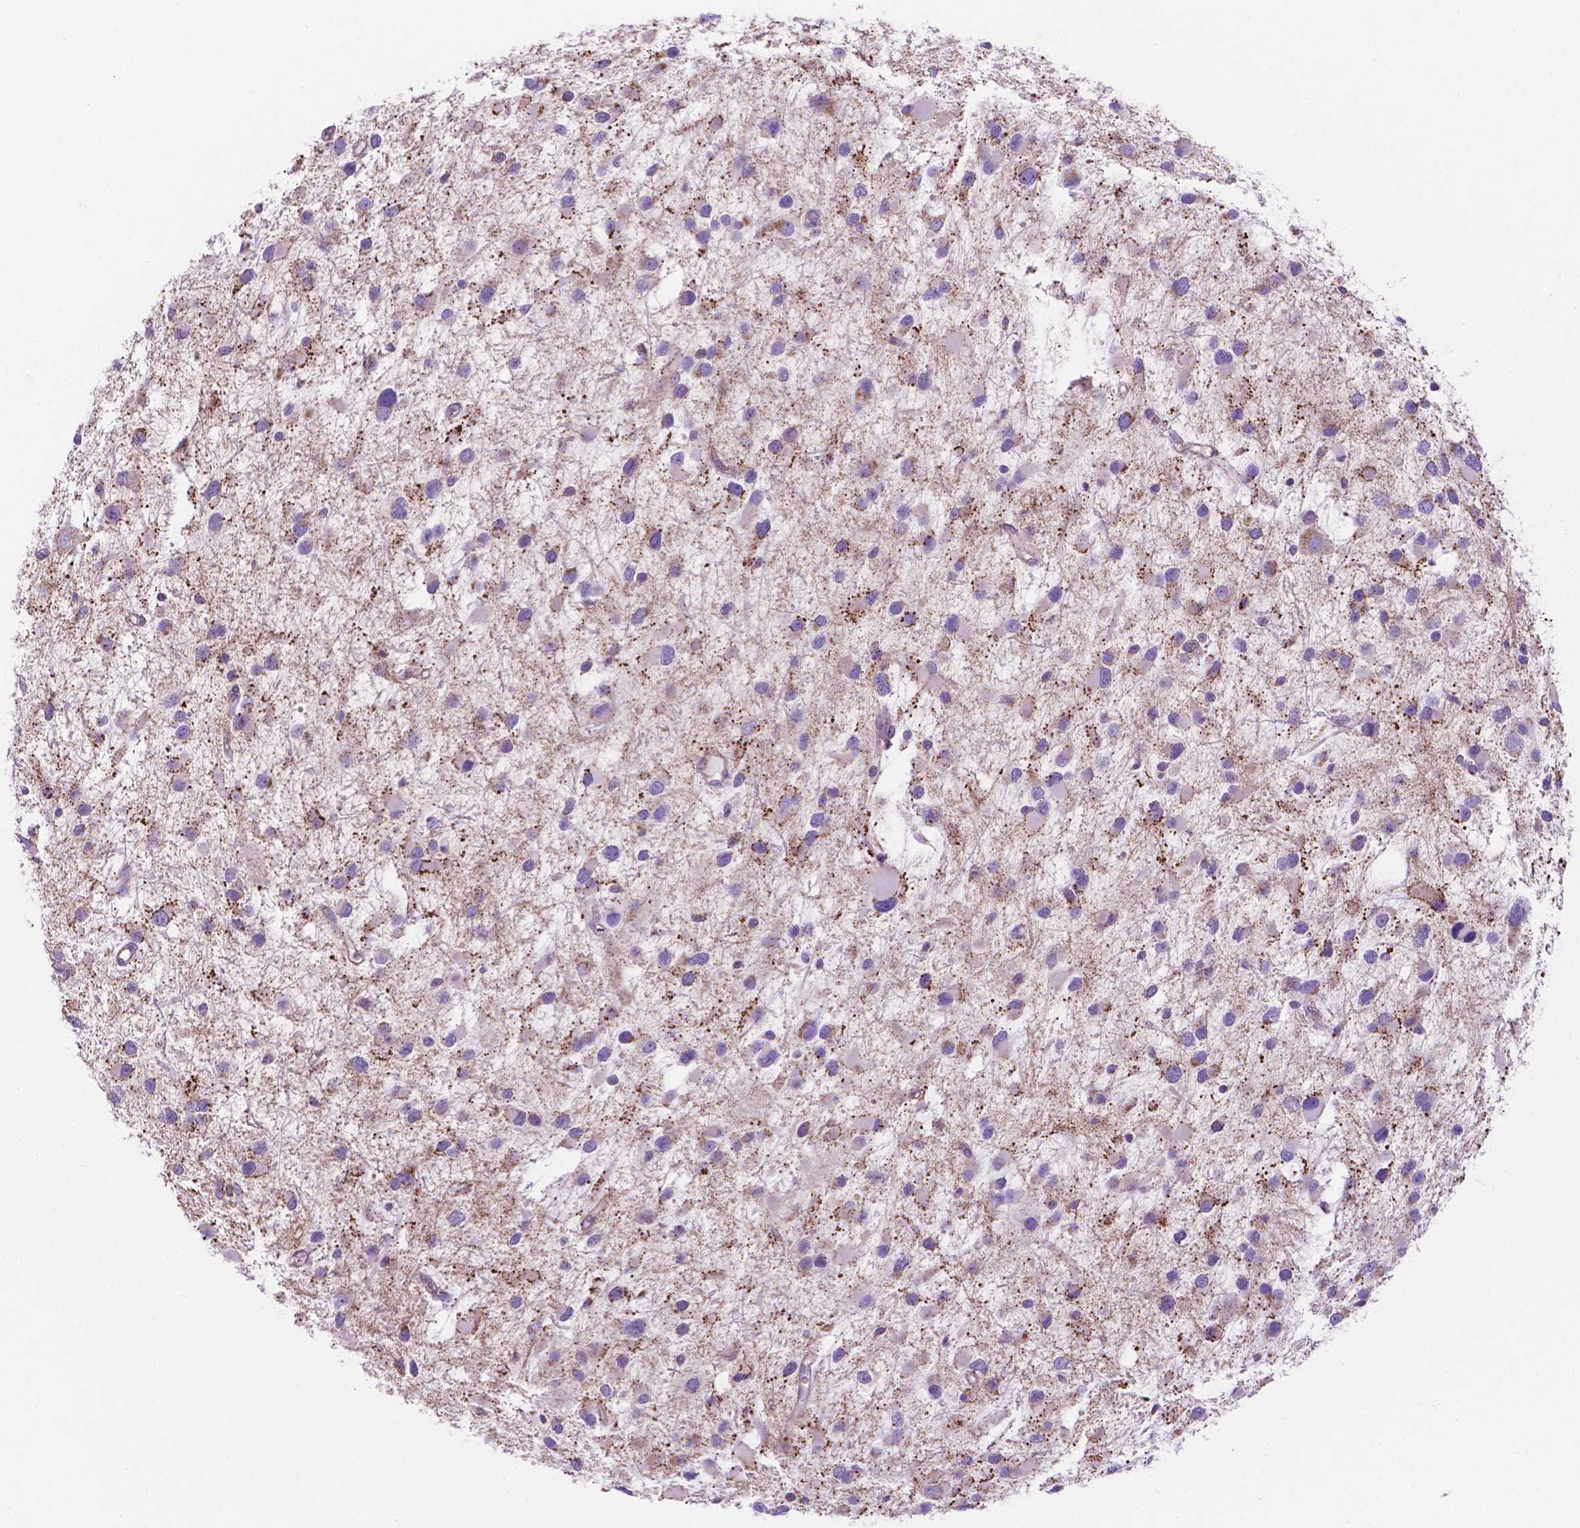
{"staining": {"intensity": "weak", "quantity": "<25%", "location": "cytoplasmic/membranous"}, "tissue": "glioma", "cell_type": "Tumor cells", "image_type": "cancer", "snomed": [{"axis": "morphology", "description": "Glioma, malignant, Low grade"}, {"axis": "topography", "description": "Brain"}], "caption": "Immunohistochemistry (IHC) of glioma displays no positivity in tumor cells.", "gene": "TMEM121B", "patient": {"sex": "female", "age": 32}}